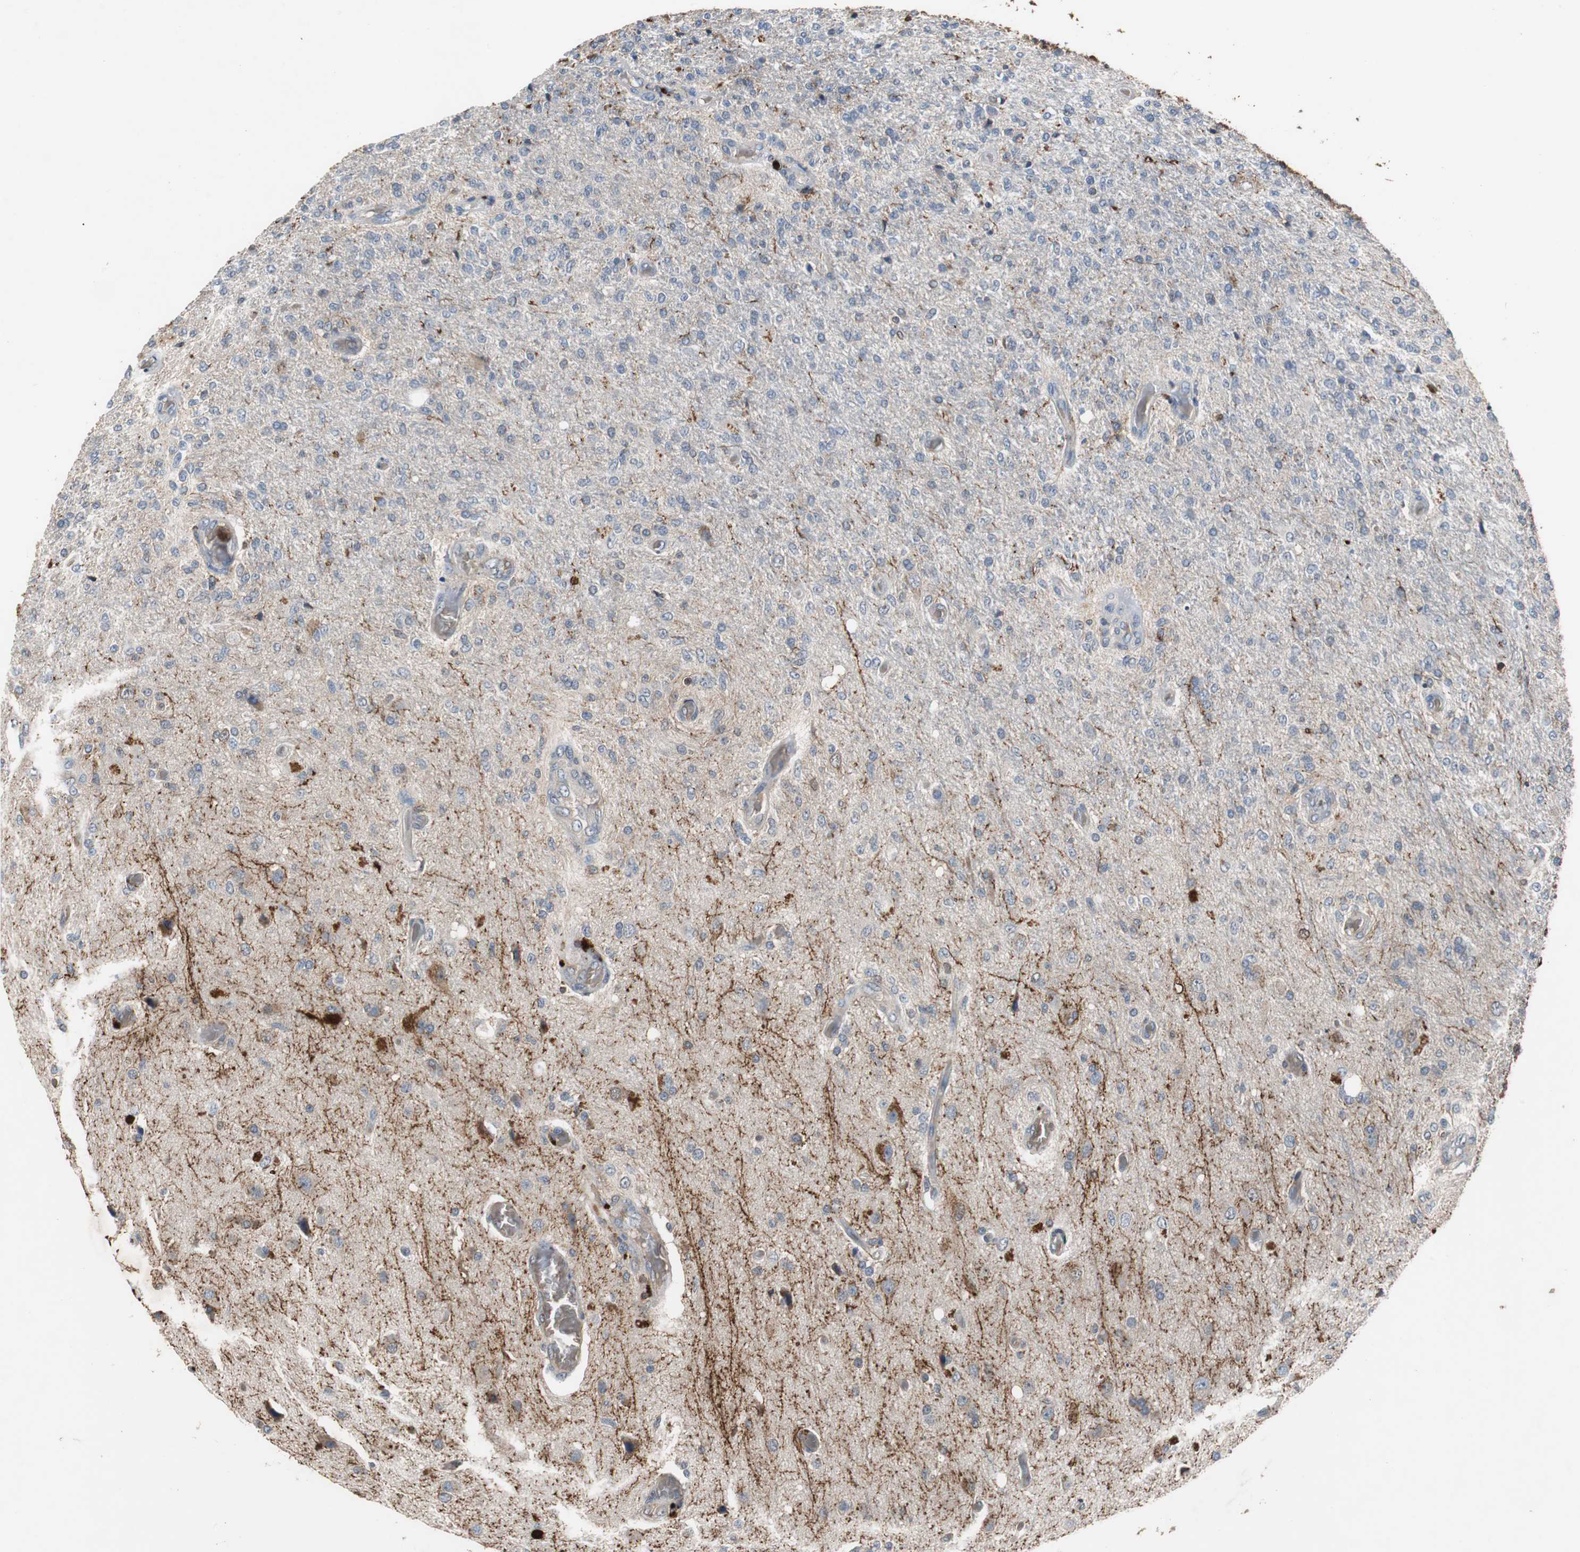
{"staining": {"intensity": "moderate", "quantity": "<25%", "location": "cytoplasmic/membranous"}, "tissue": "glioma", "cell_type": "Tumor cells", "image_type": "cancer", "snomed": [{"axis": "morphology", "description": "Normal tissue, NOS"}, {"axis": "morphology", "description": "Glioma, malignant, High grade"}, {"axis": "topography", "description": "Cerebral cortex"}], "caption": "Brown immunohistochemical staining in malignant high-grade glioma shows moderate cytoplasmic/membranous positivity in about <25% of tumor cells.", "gene": "CALB2", "patient": {"sex": "male", "age": 77}}